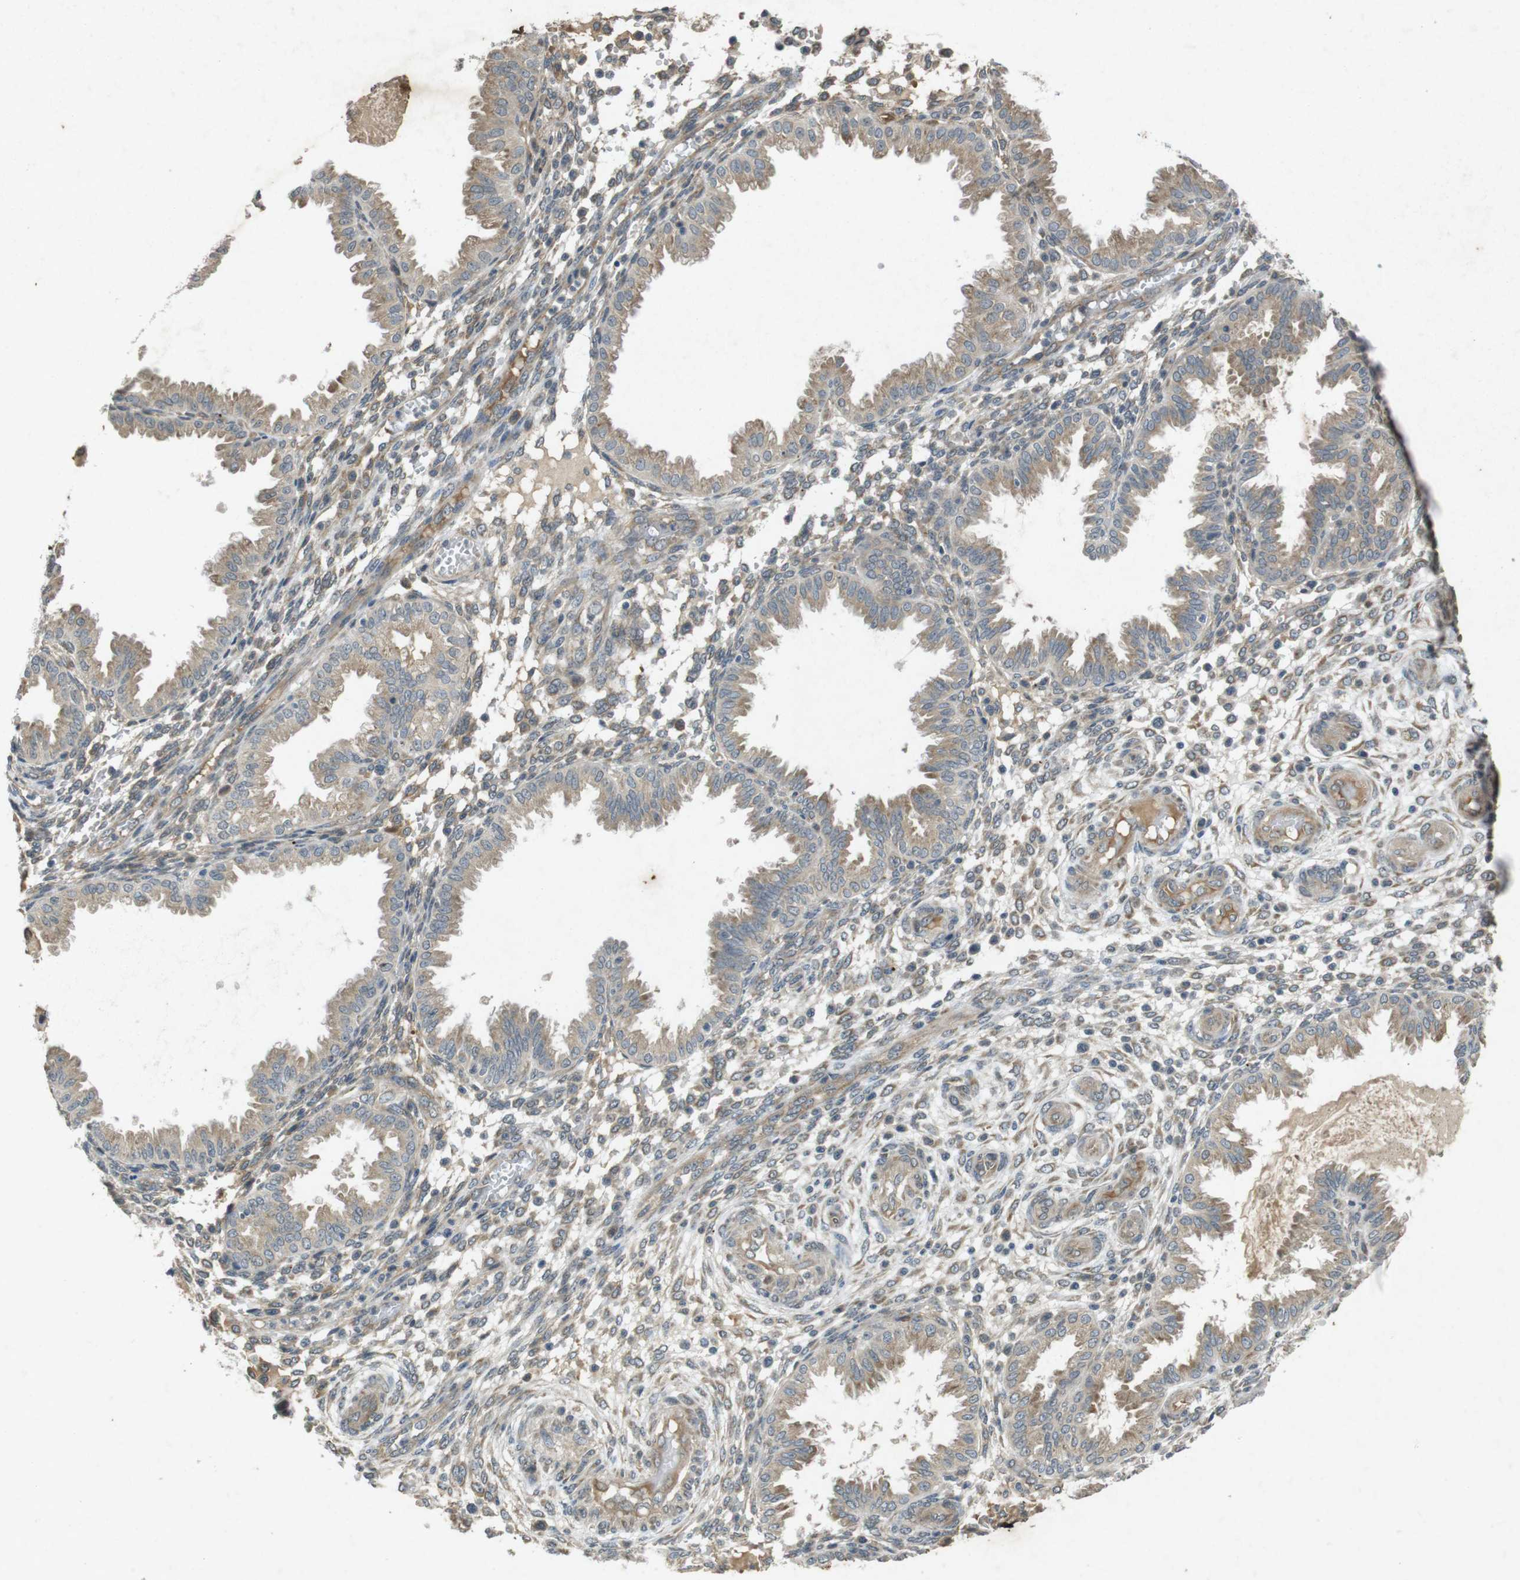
{"staining": {"intensity": "weak", "quantity": ">75%", "location": "cytoplasmic/membranous"}, "tissue": "endometrium", "cell_type": "Cells in endometrial stroma", "image_type": "normal", "snomed": [{"axis": "morphology", "description": "Normal tissue, NOS"}, {"axis": "topography", "description": "Endometrium"}], "caption": "The histopathology image shows immunohistochemical staining of normal endometrium. There is weak cytoplasmic/membranous expression is present in approximately >75% of cells in endometrial stroma.", "gene": "FLCN", "patient": {"sex": "female", "age": 33}}